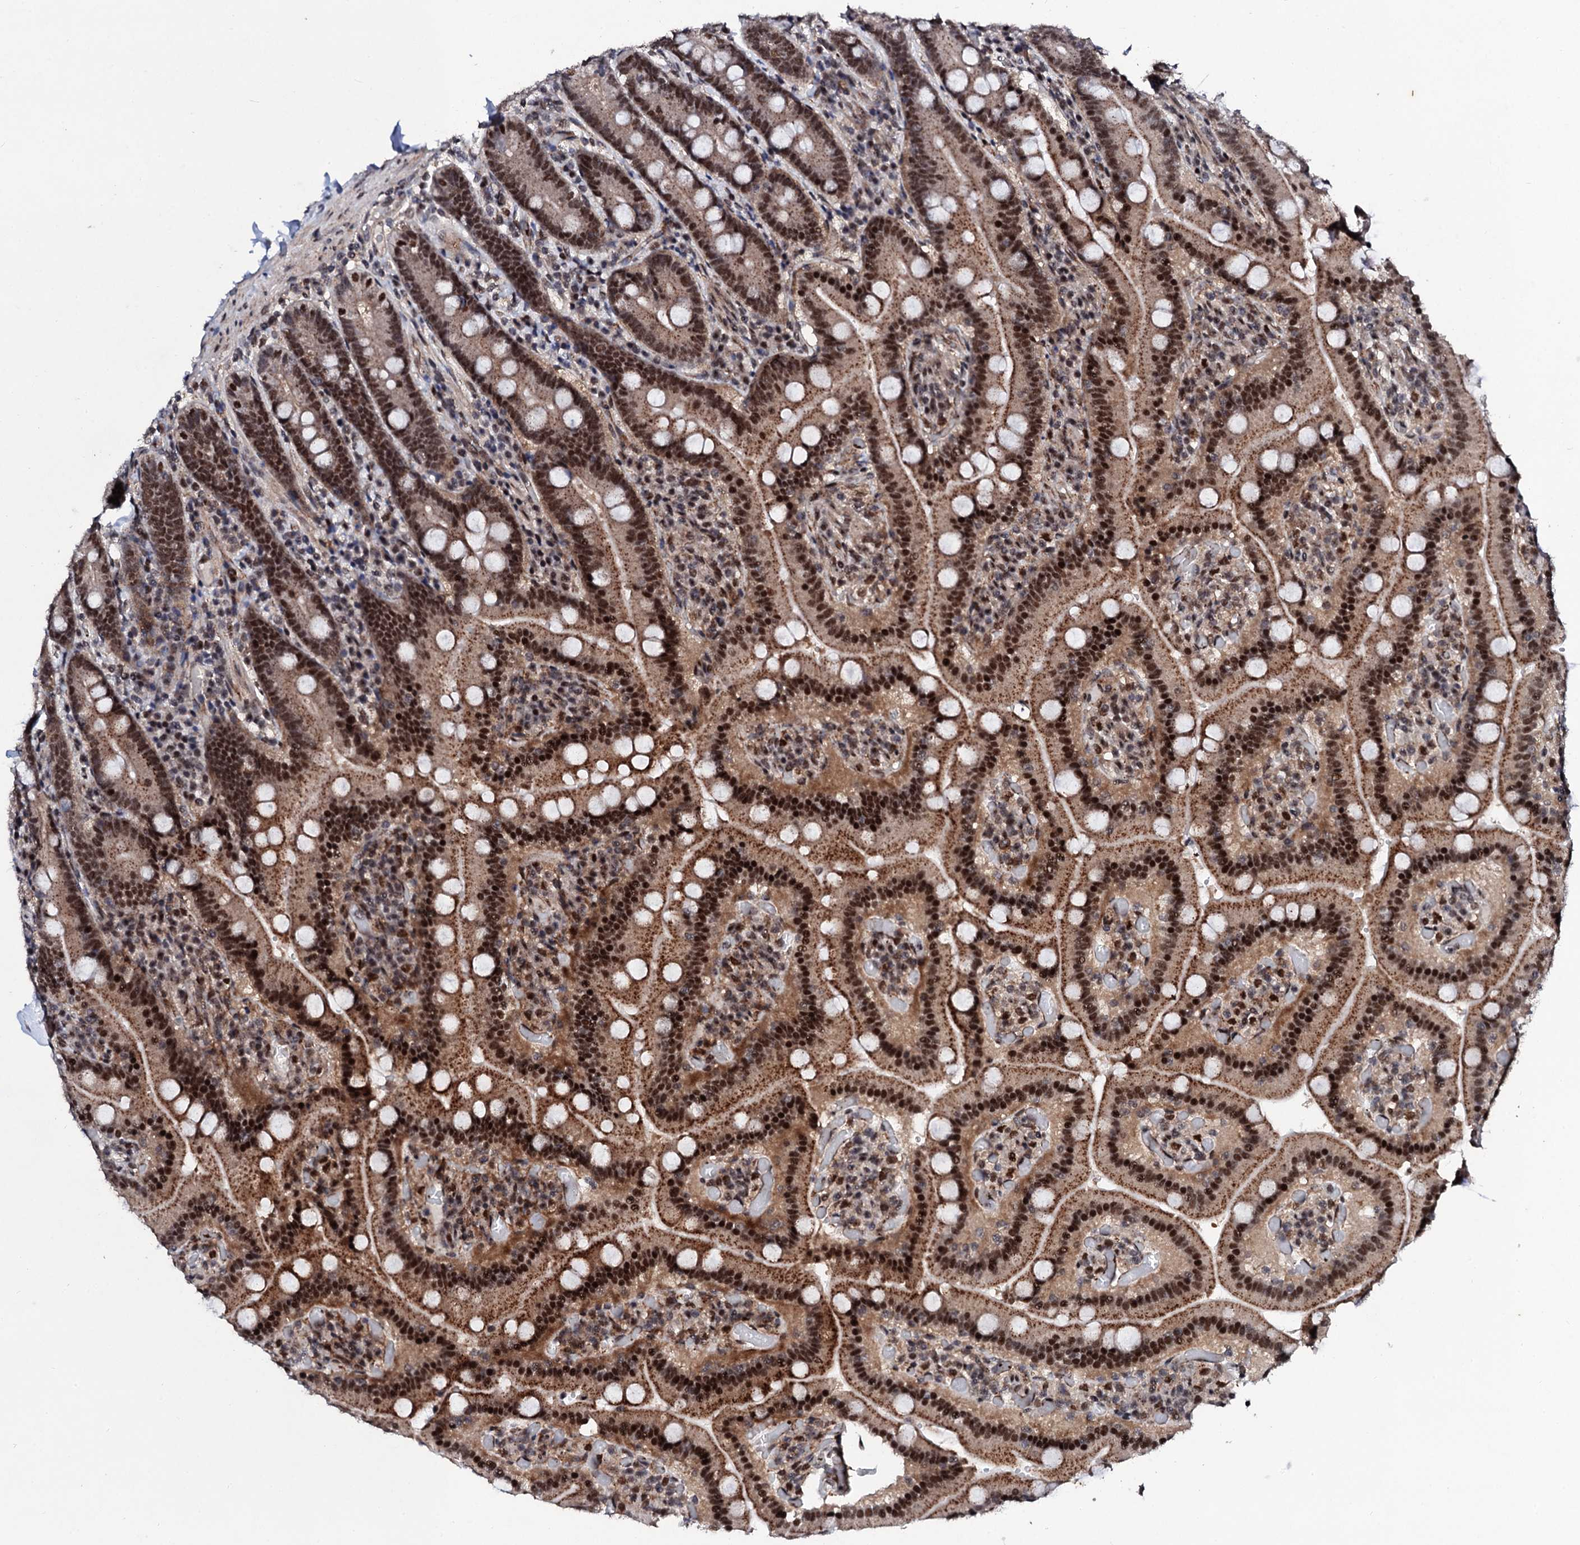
{"staining": {"intensity": "strong", "quantity": ">75%", "location": "cytoplasmic/membranous,nuclear"}, "tissue": "duodenum", "cell_type": "Glandular cells", "image_type": "normal", "snomed": [{"axis": "morphology", "description": "Normal tissue, NOS"}, {"axis": "topography", "description": "Duodenum"}], "caption": "Protein expression by immunohistochemistry exhibits strong cytoplasmic/membranous,nuclear staining in approximately >75% of glandular cells in benign duodenum. (DAB (3,3'-diaminobenzidine) IHC with brightfield microscopy, high magnification).", "gene": "CSTF3", "patient": {"sex": "female", "age": 62}}